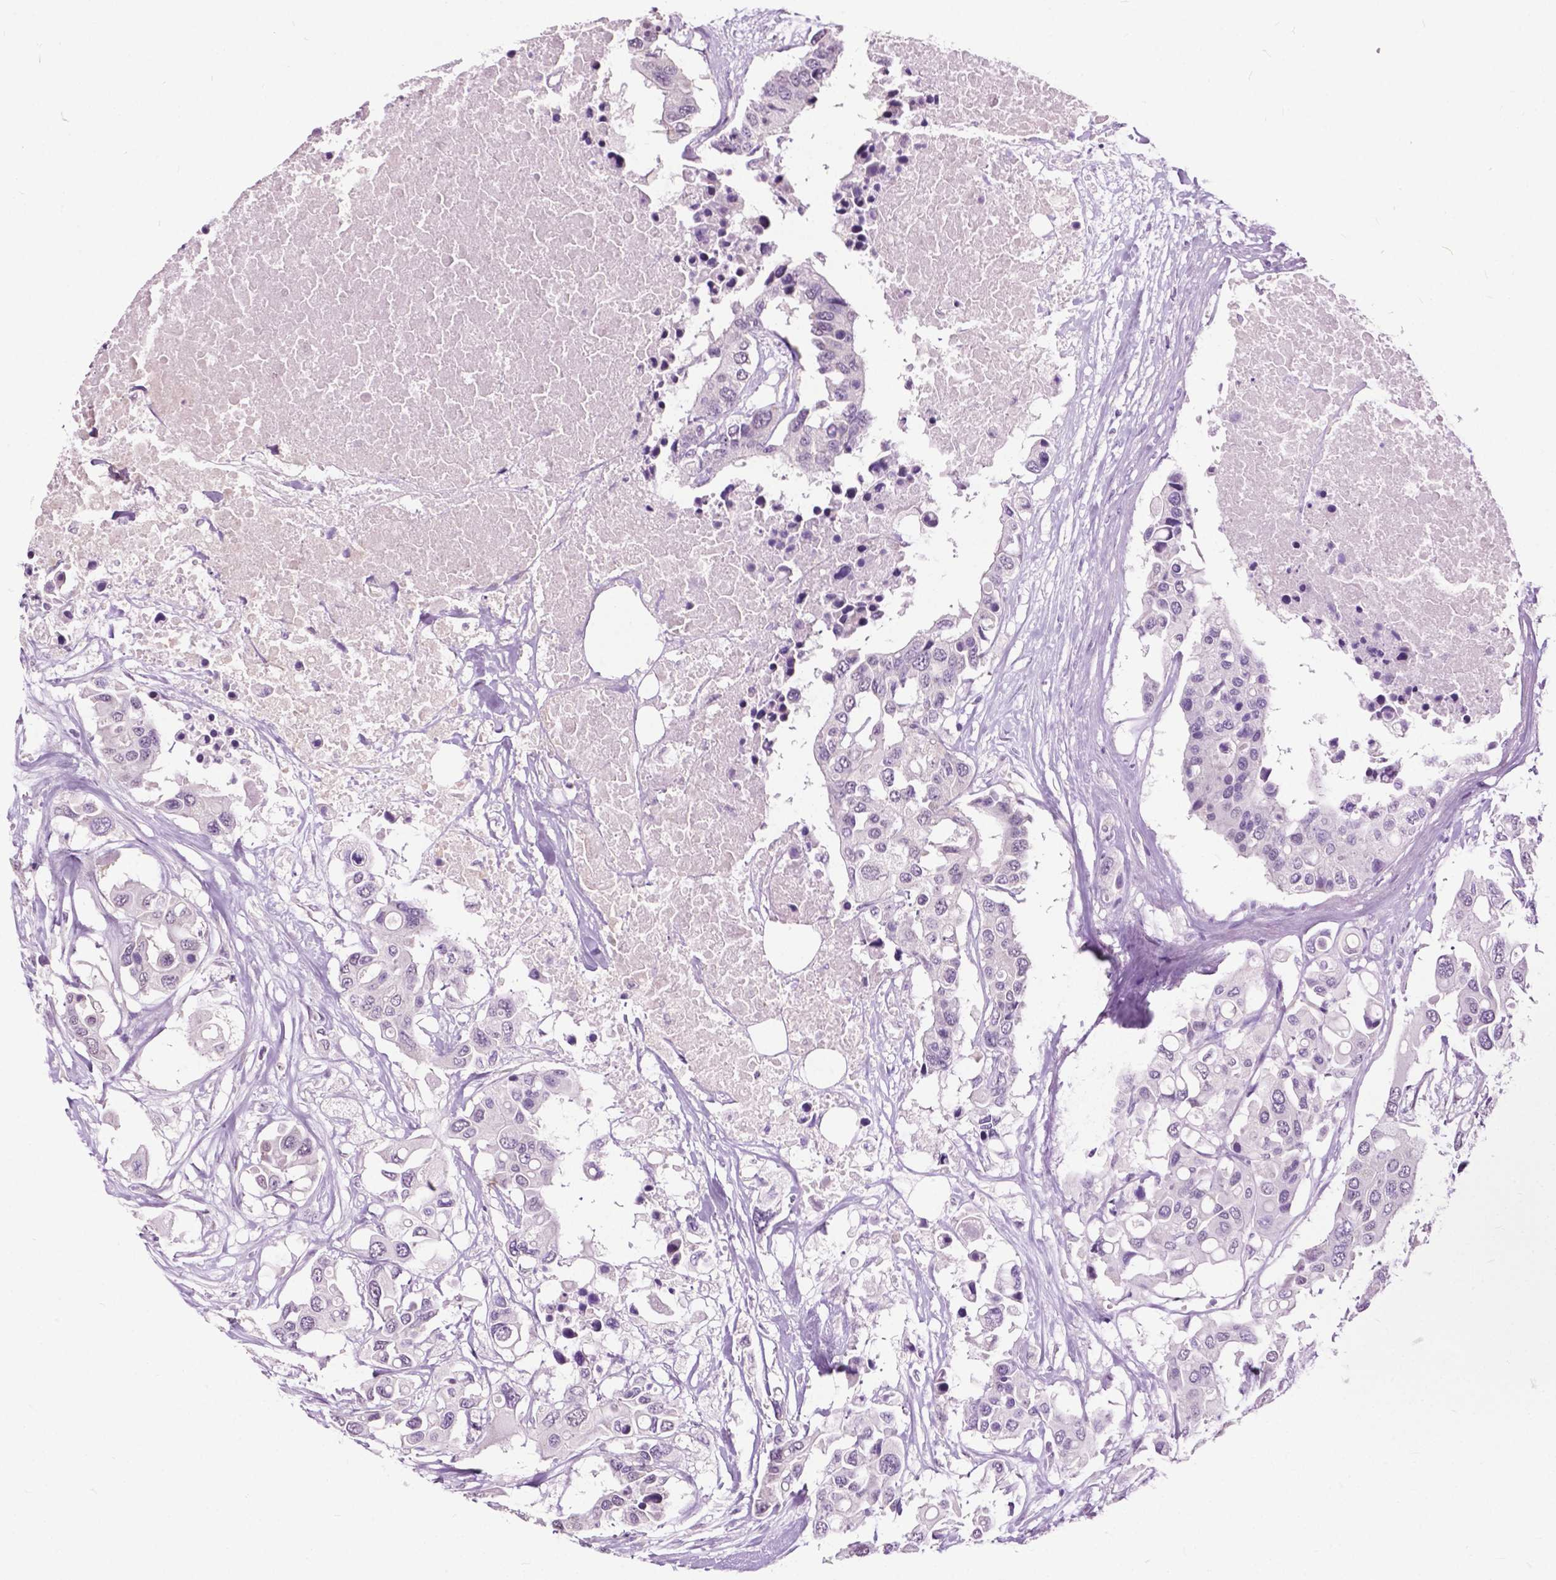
{"staining": {"intensity": "negative", "quantity": "none", "location": "none"}, "tissue": "colorectal cancer", "cell_type": "Tumor cells", "image_type": "cancer", "snomed": [{"axis": "morphology", "description": "Adenocarcinoma, NOS"}, {"axis": "topography", "description": "Colon"}], "caption": "IHC of human adenocarcinoma (colorectal) displays no staining in tumor cells. Brightfield microscopy of immunohistochemistry stained with DAB (3,3'-diaminobenzidine) (brown) and hematoxylin (blue), captured at high magnification.", "gene": "GPR37L1", "patient": {"sex": "male", "age": 77}}